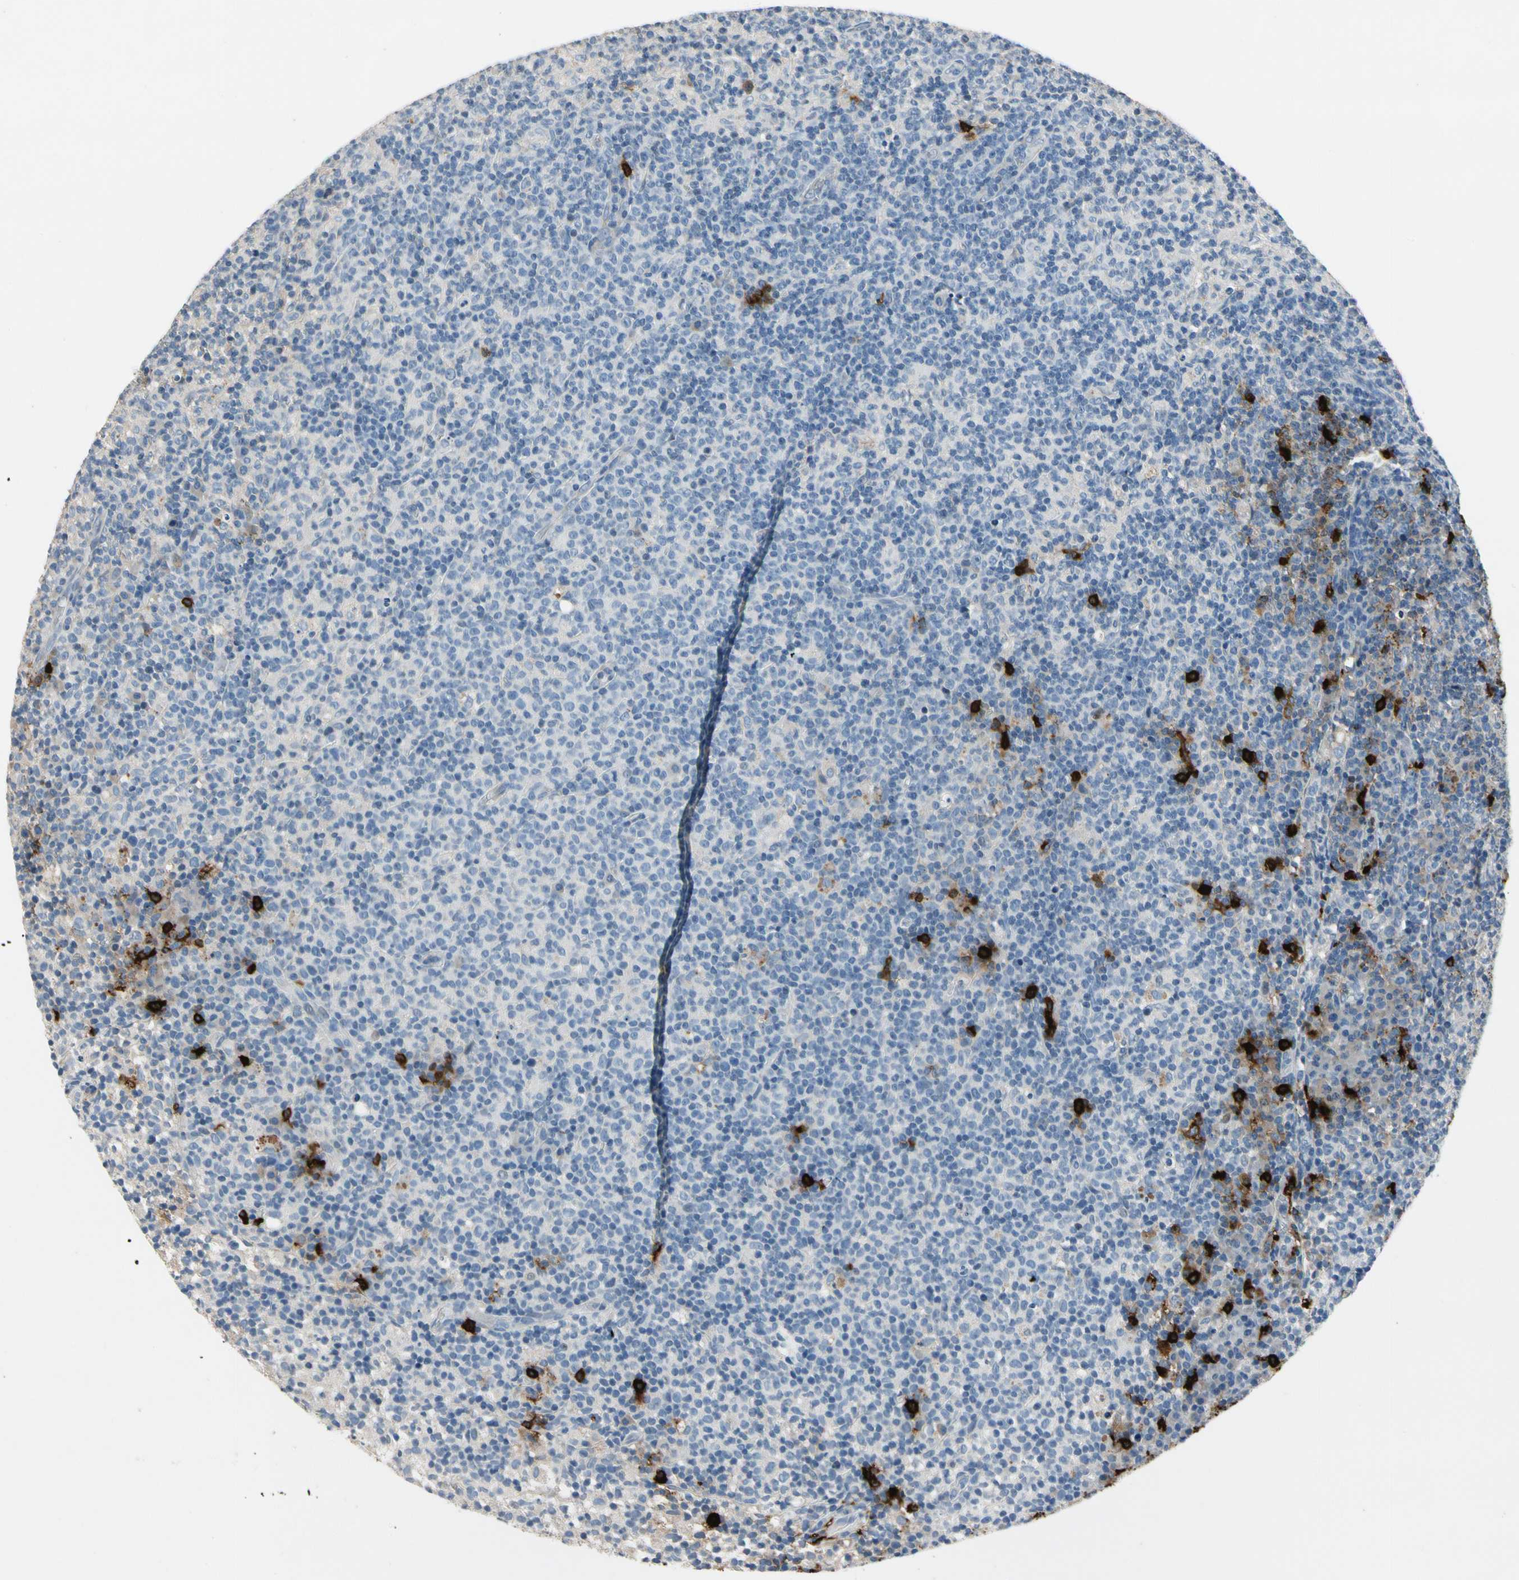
{"staining": {"intensity": "negative", "quantity": "none", "location": "none"}, "tissue": "lymph node", "cell_type": "Germinal center cells", "image_type": "normal", "snomed": [{"axis": "morphology", "description": "Normal tissue, NOS"}, {"axis": "morphology", "description": "Inflammation, NOS"}, {"axis": "topography", "description": "Lymph node"}], "caption": "An immunohistochemistry (IHC) photomicrograph of normal lymph node is shown. There is no staining in germinal center cells of lymph node. Brightfield microscopy of IHC stained with DAB (3,3'-diaminobenzidine) (brown) and hematoxylin (blue), captured at high magnification.", "gene": "CPA3", "patient": {"sex": "male", "age": 55}}